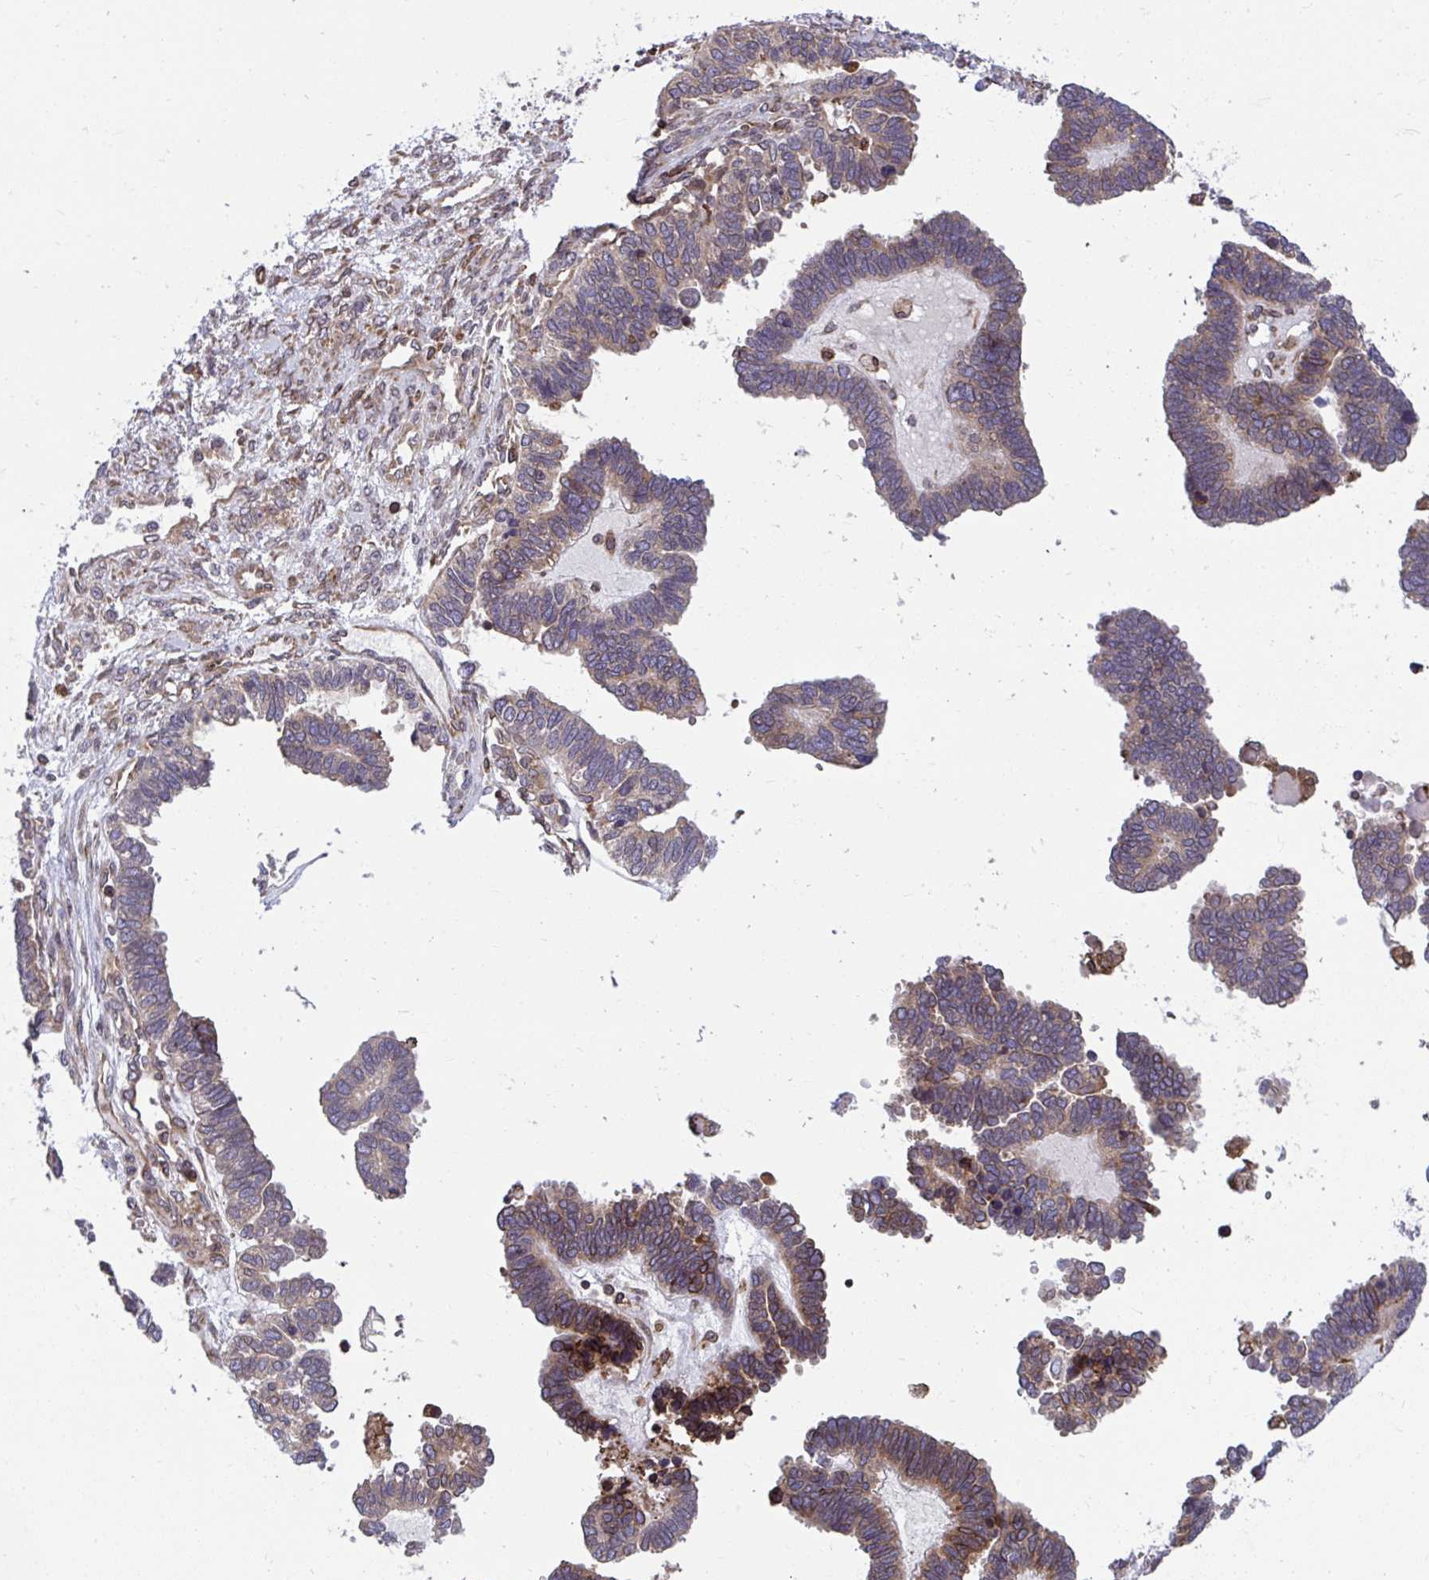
{"staining": {"intensity": "weak", "quantity": ">75%", "location": "cytoplasmic/membranous"}, "tissue": "ovarian cancer", "cell_type": "Tumor cells", "image_type": "cancer", "snomed": [{"axis": "morphology", "description": "Cystadenocarcinoma, serous, NOS"}, {"axis": "topography", "description": "Ovary"}], "caption": "Human ovarian cancer stained with a brown dye shows weak cytoplasmic/membranous positive expression in approximately >75% of tumor cells.", "gene": "STIM2", "patient": {"sex": "female", "age": 51}}